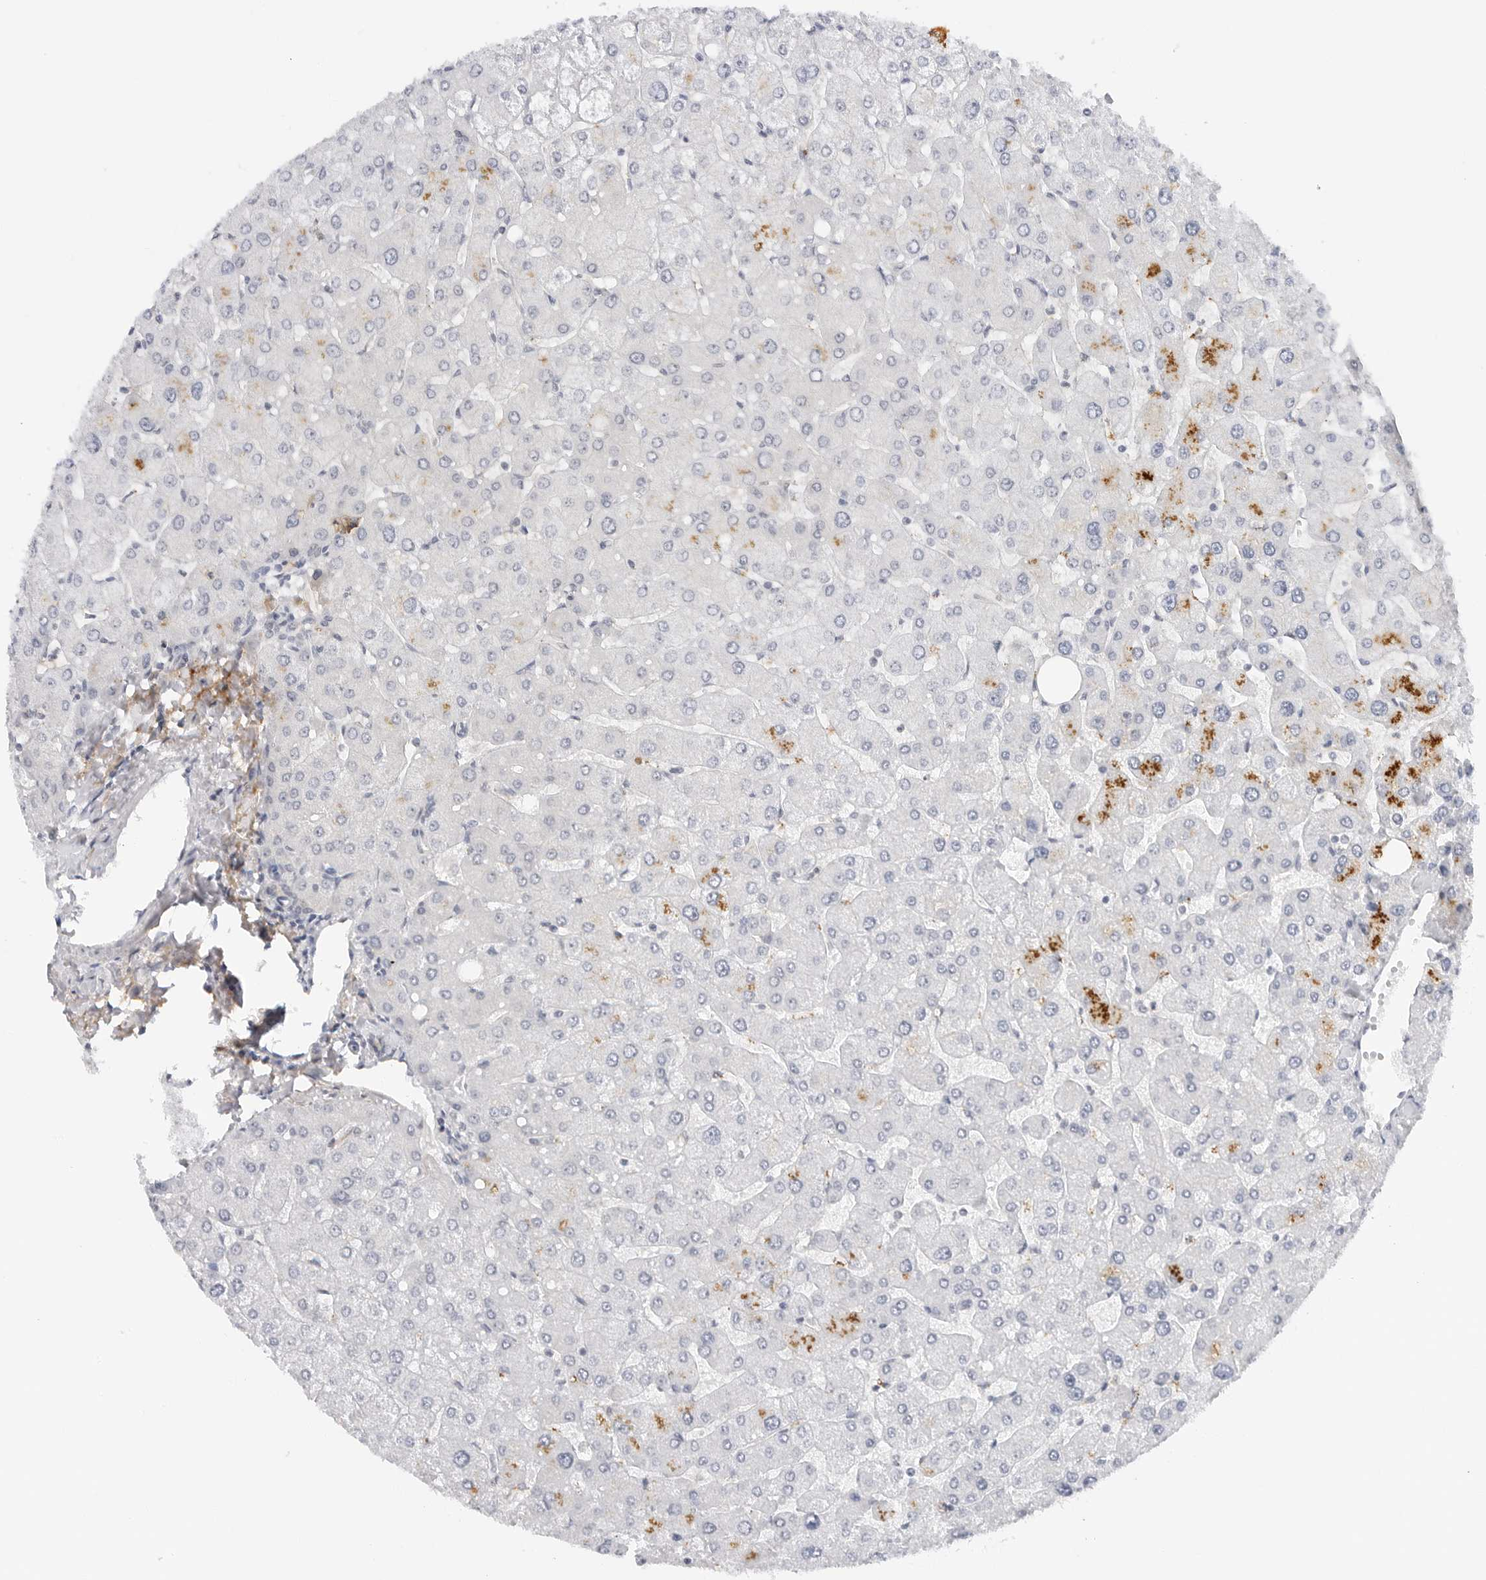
{"staining": {"intensity": "negative", "quantity": "none", "location": "none"}, "tissue": "liver", "cell_type": "Cholangiocytes", "image_type": "normal", "snomed": [{"axis": "morphology", "description": "Normal tissue, NOS"}, {"axis": "topography", "description": "Liver"}], "caption": "This histopathology image is of unremarkable liver stained with immunohistochemistry to label a protein in brown with the nuclei are counter-stained blue. There is no positivity in cholangiocytes.", "gene": "MAP2K5", "patient": {"sex": "male", "age": 55}}